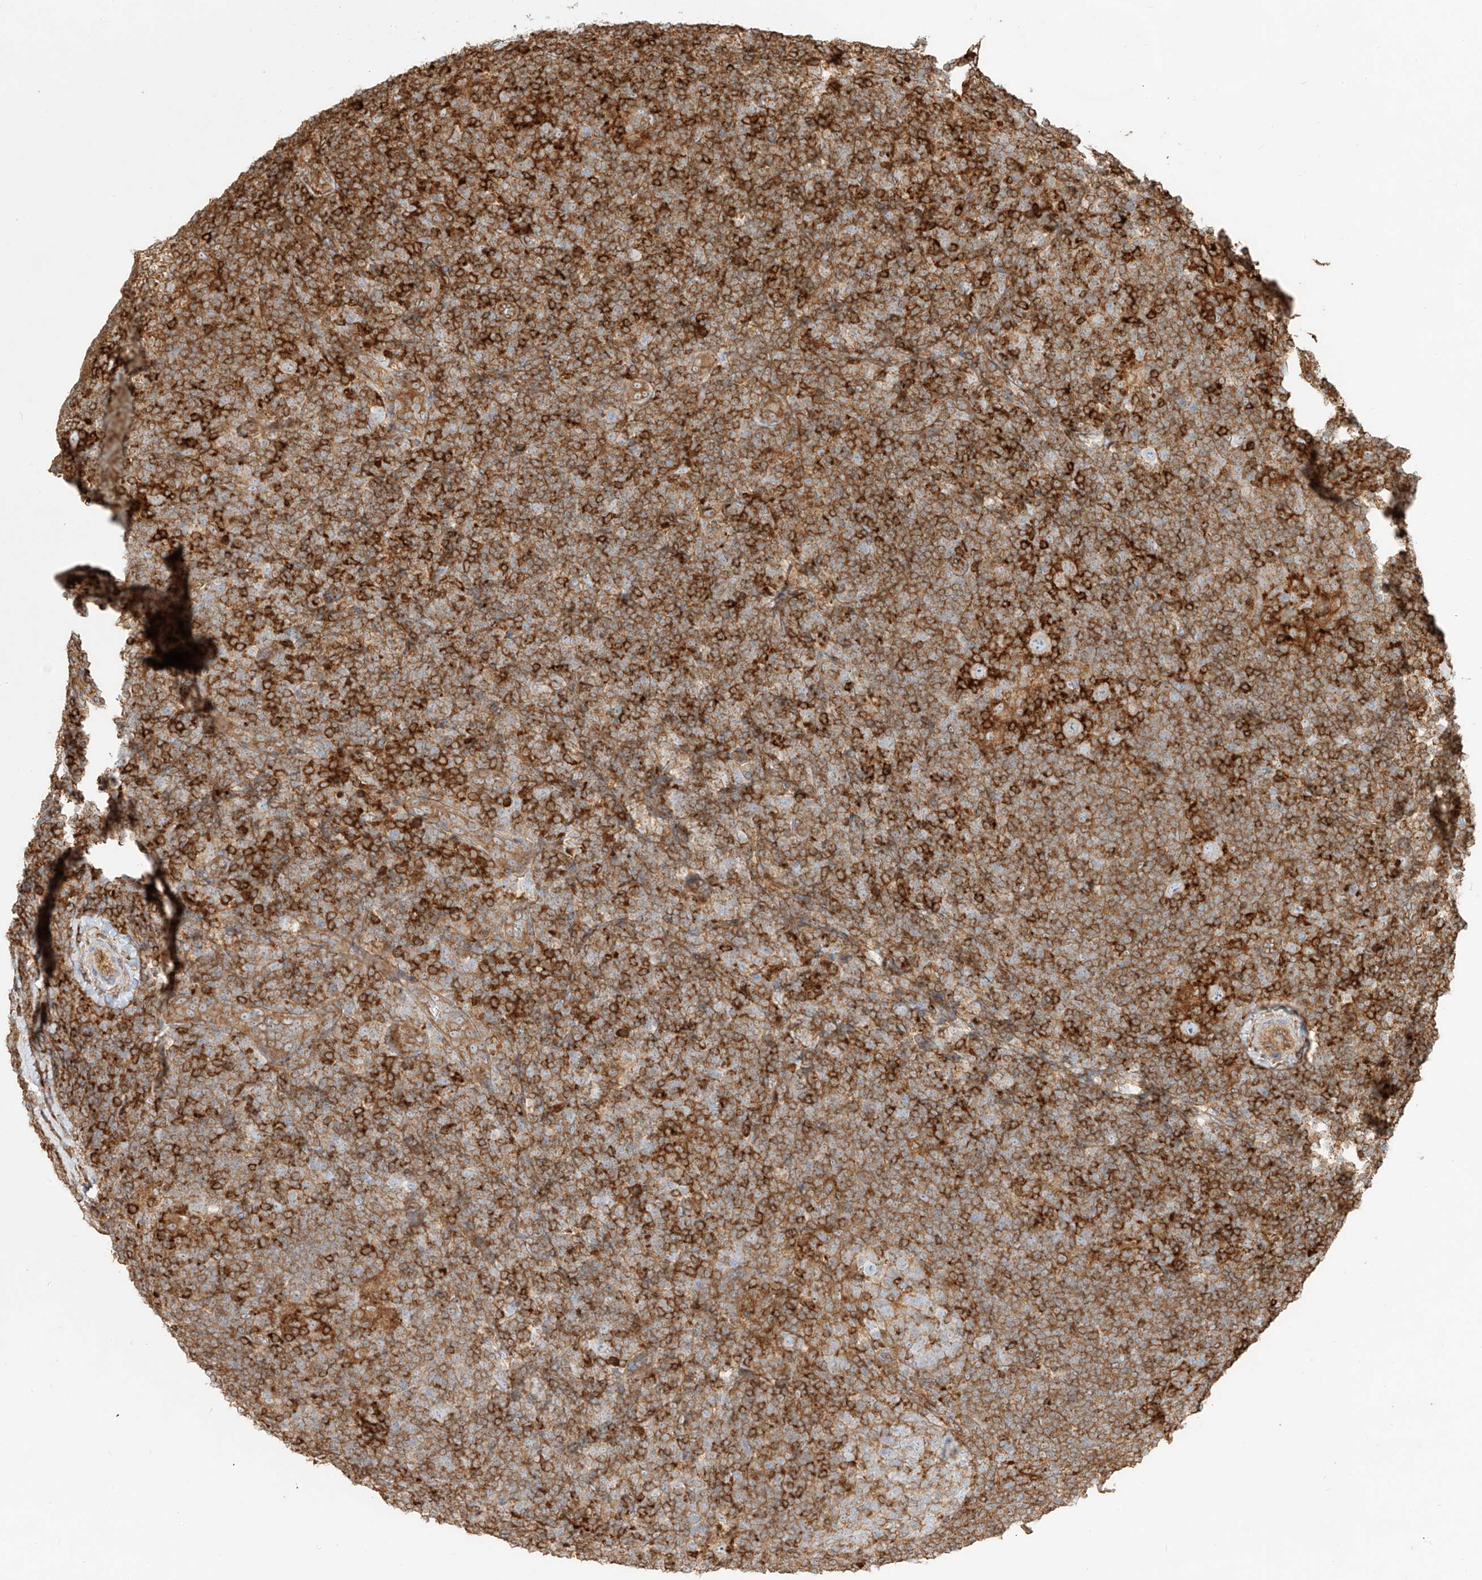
{"staining": {"intensity": "weak", "quantity": "25%-75%", "location": "cytoplasmic/membranous"}, "tissue": "lymphoma", "cell_type": "Tumor cells", "image_type": "cancer", "snomed": [{"axis": "morphology", "description": "Hodgkin's disease, NOS"}, {"axis": "topography", "description": "Lymph node"}], "caption": "Brown immunohistochemical staining in human Hodgkin's disease reveals weak cytoplasmic/membranous expression in about 25%-75% of tumor cells. Using DAB (3,3'-diaminobenzidine) (brown) and hematoxylin (blue) stains, captured at high magnification using brightfield microscopy.", "gene": "SNX9", "patient": {"sex": "female", "age": 57}}